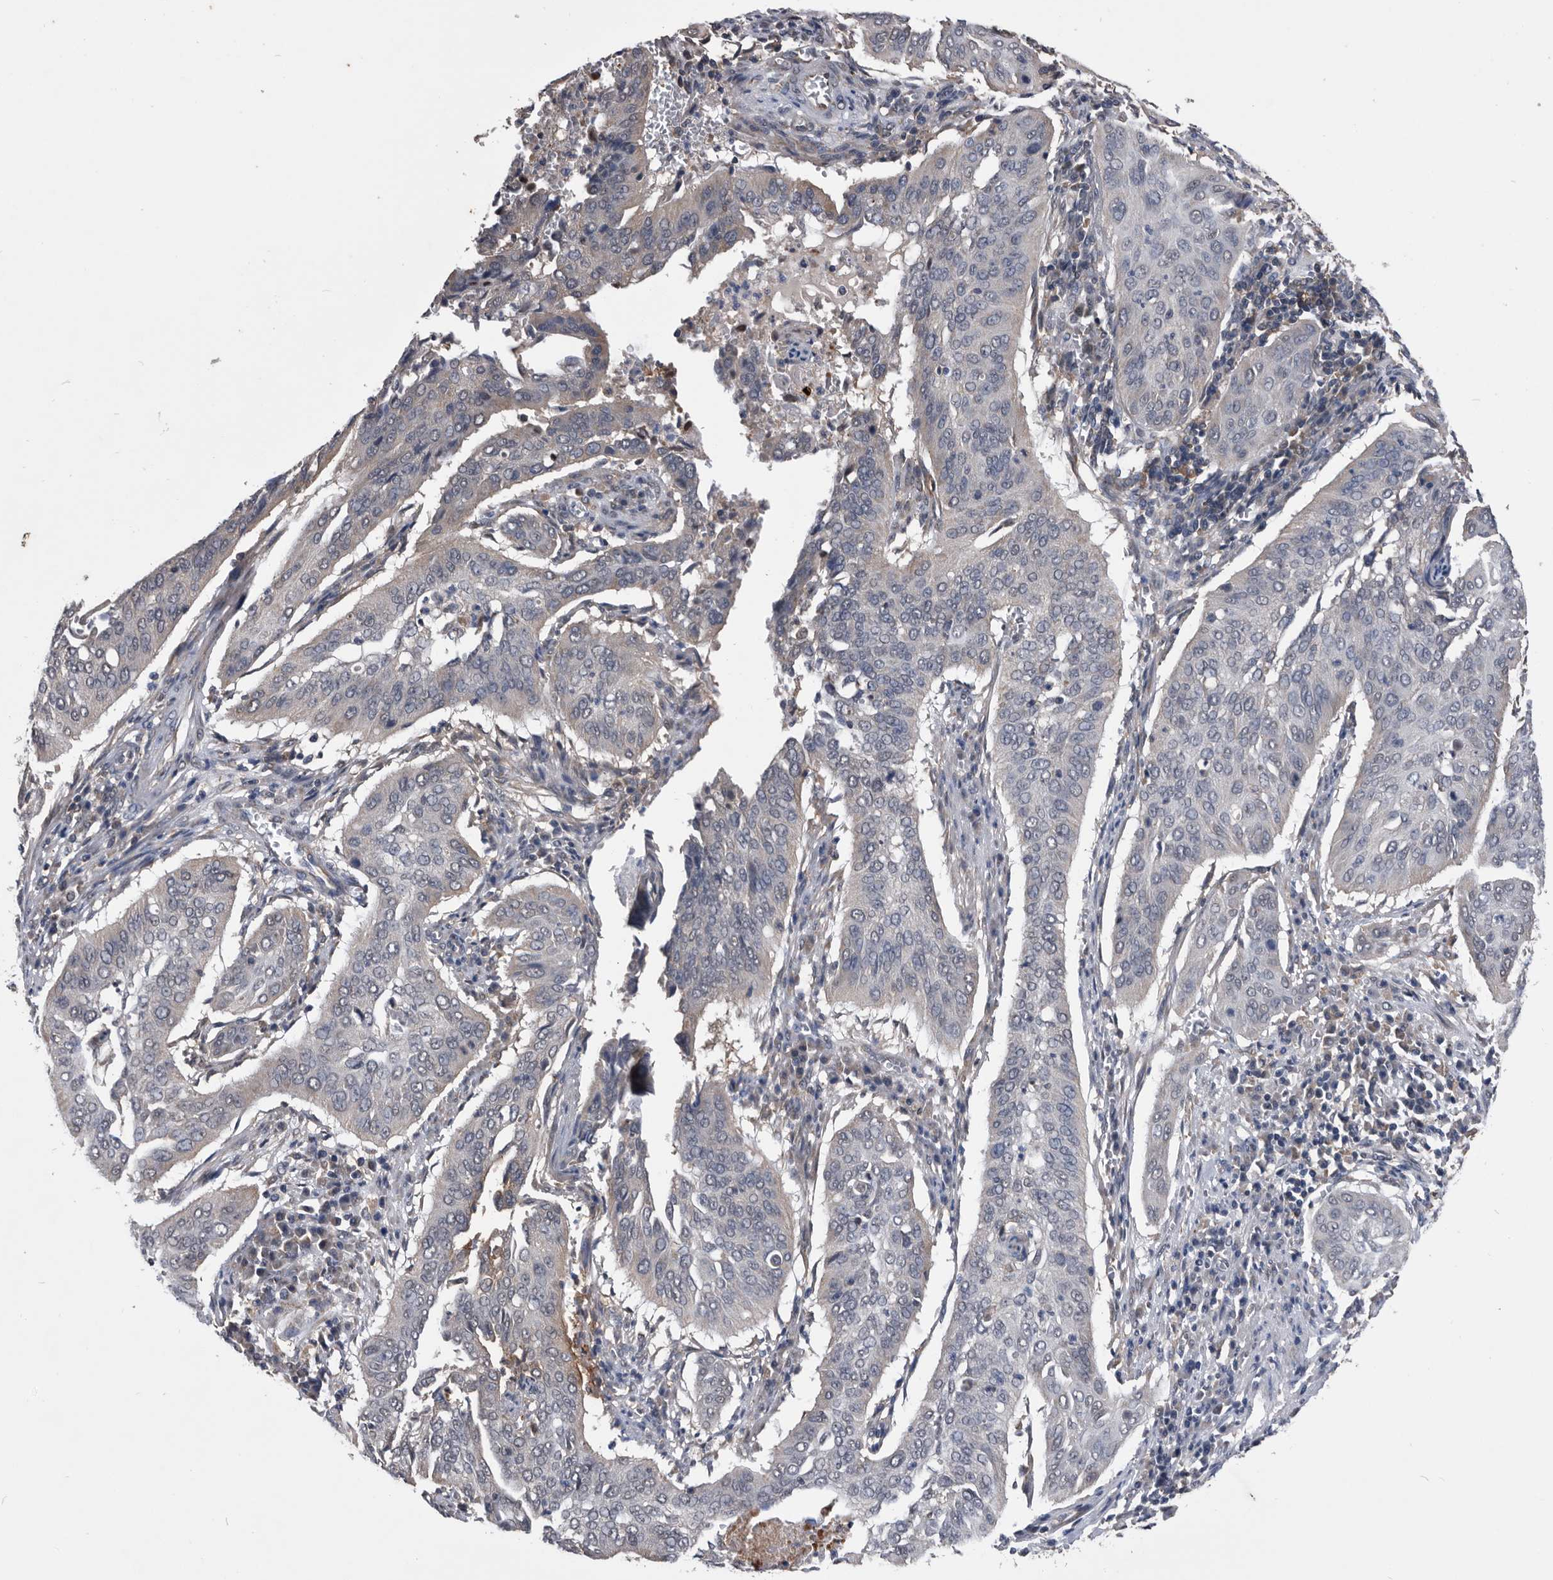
{"staining": {"intensity": "negative", "quantity": "none", "location": "none"}, "tissue": "cervical cancer", "cell_type": "Tumor cells", "image_type": "cancer", "snomed": [{"axis": "morphology", "description": "Squamous cell carcinoma, NOS"}, {"axis": "topography", "description": "Cervix"}], "caption": "This is a image of immunohistochemistry staining of cervical cancer, which shows no expression in tumor cells.", "gene": "NRBP1", "patient": {"sex": "female", "age": 39}}